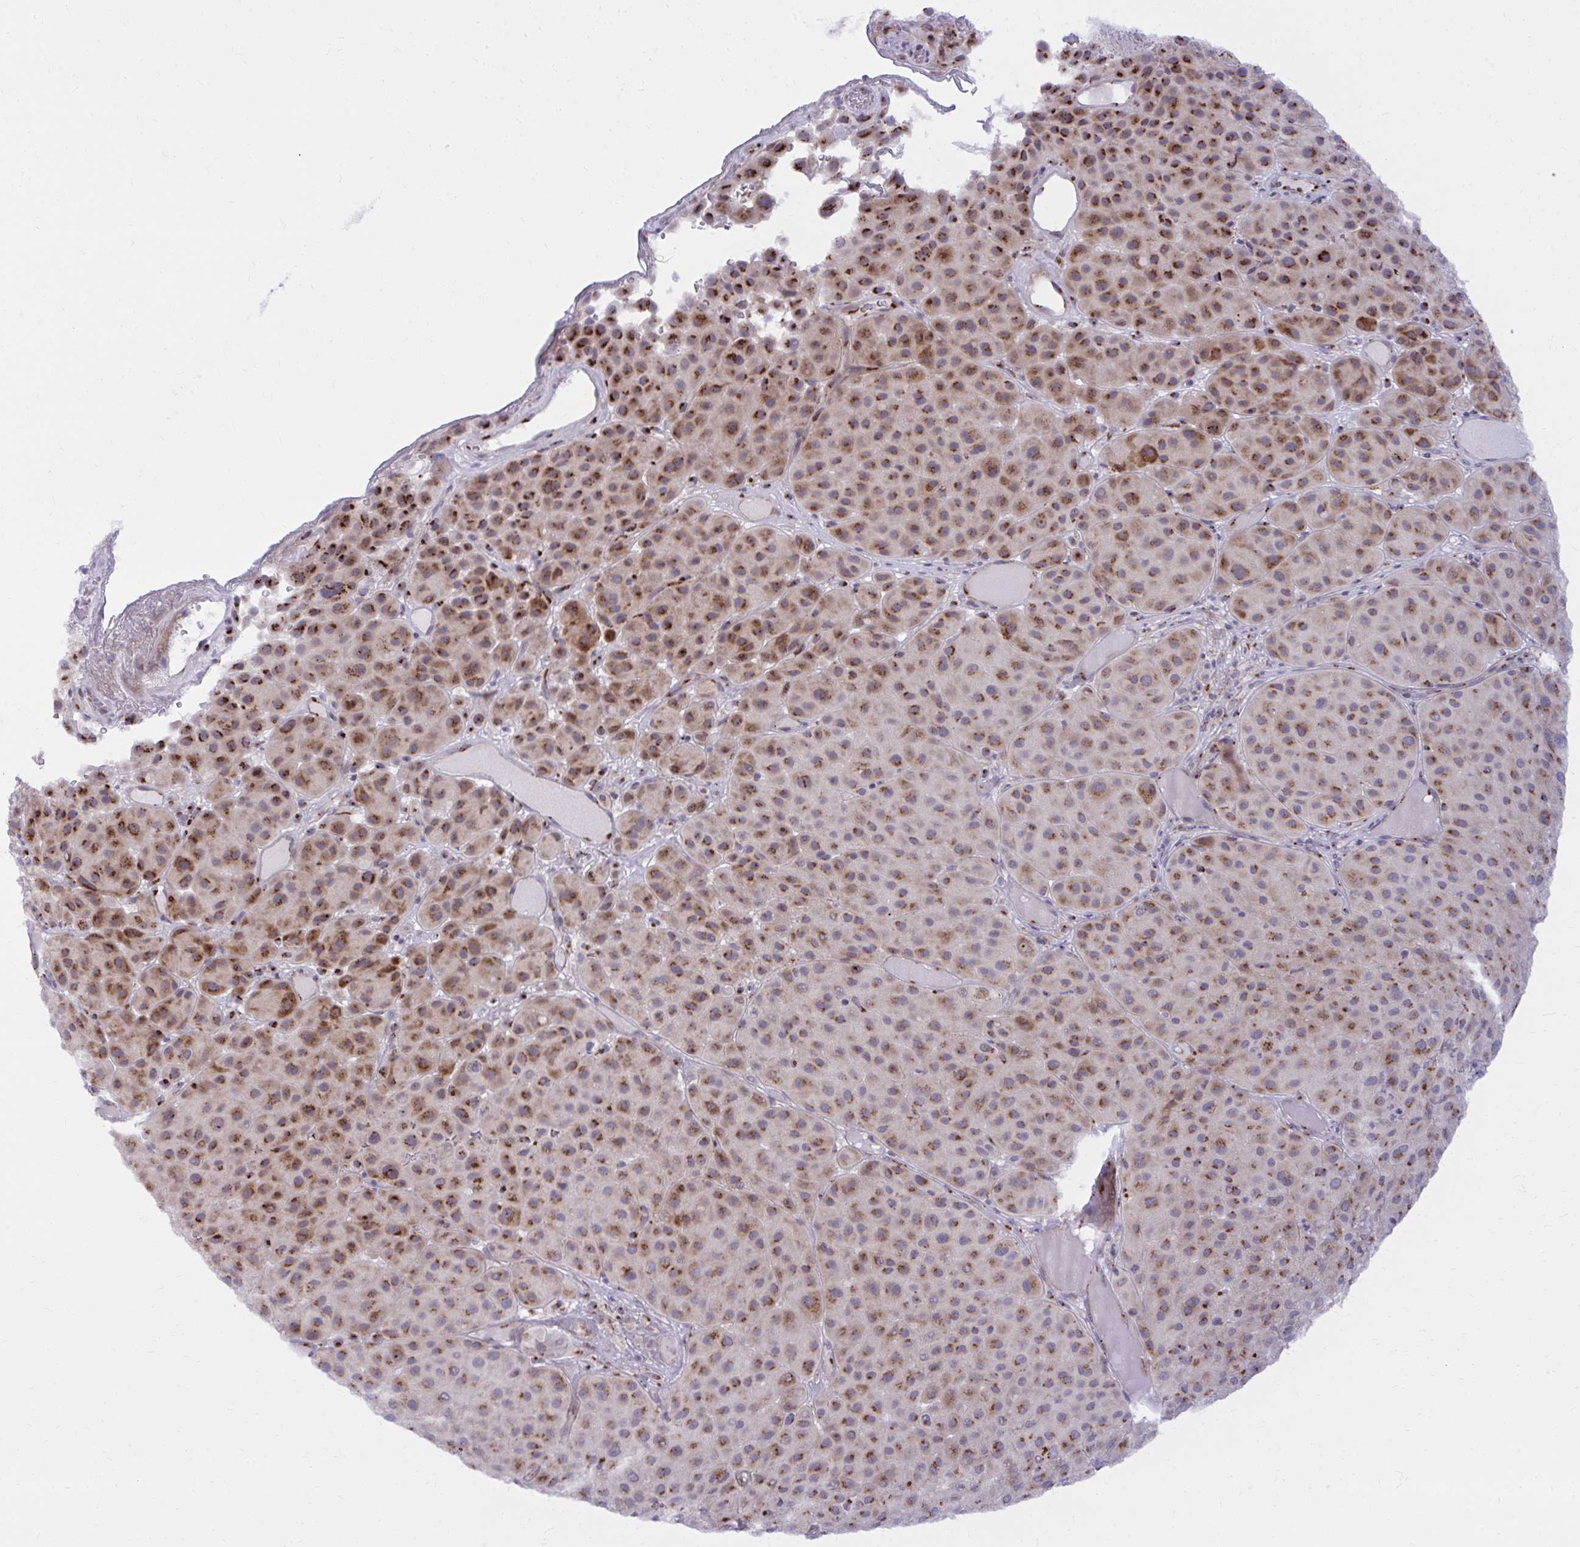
{"staining": {"intensity": "strong", "quantity": ">75%", "location": "cytoplasmic/membranous"}, "tissue": "melanoma", "cell_type": "Tumor cells", "image_type": "cancer", "snomed": [{"axis": "morphology", "description": "Malignant melanoma, Metastatic site"}, {"axis": "topography", "description": "Smooth muscle"}], "caption": "The image demonstrates a brown stain indicating the presence of a protein in the cytoplasmic/membranous of tumor cells in malignant melanoma (metastatic site).", "gene": "RAB6B", "patient": {"sex": "male", "age": 41}}